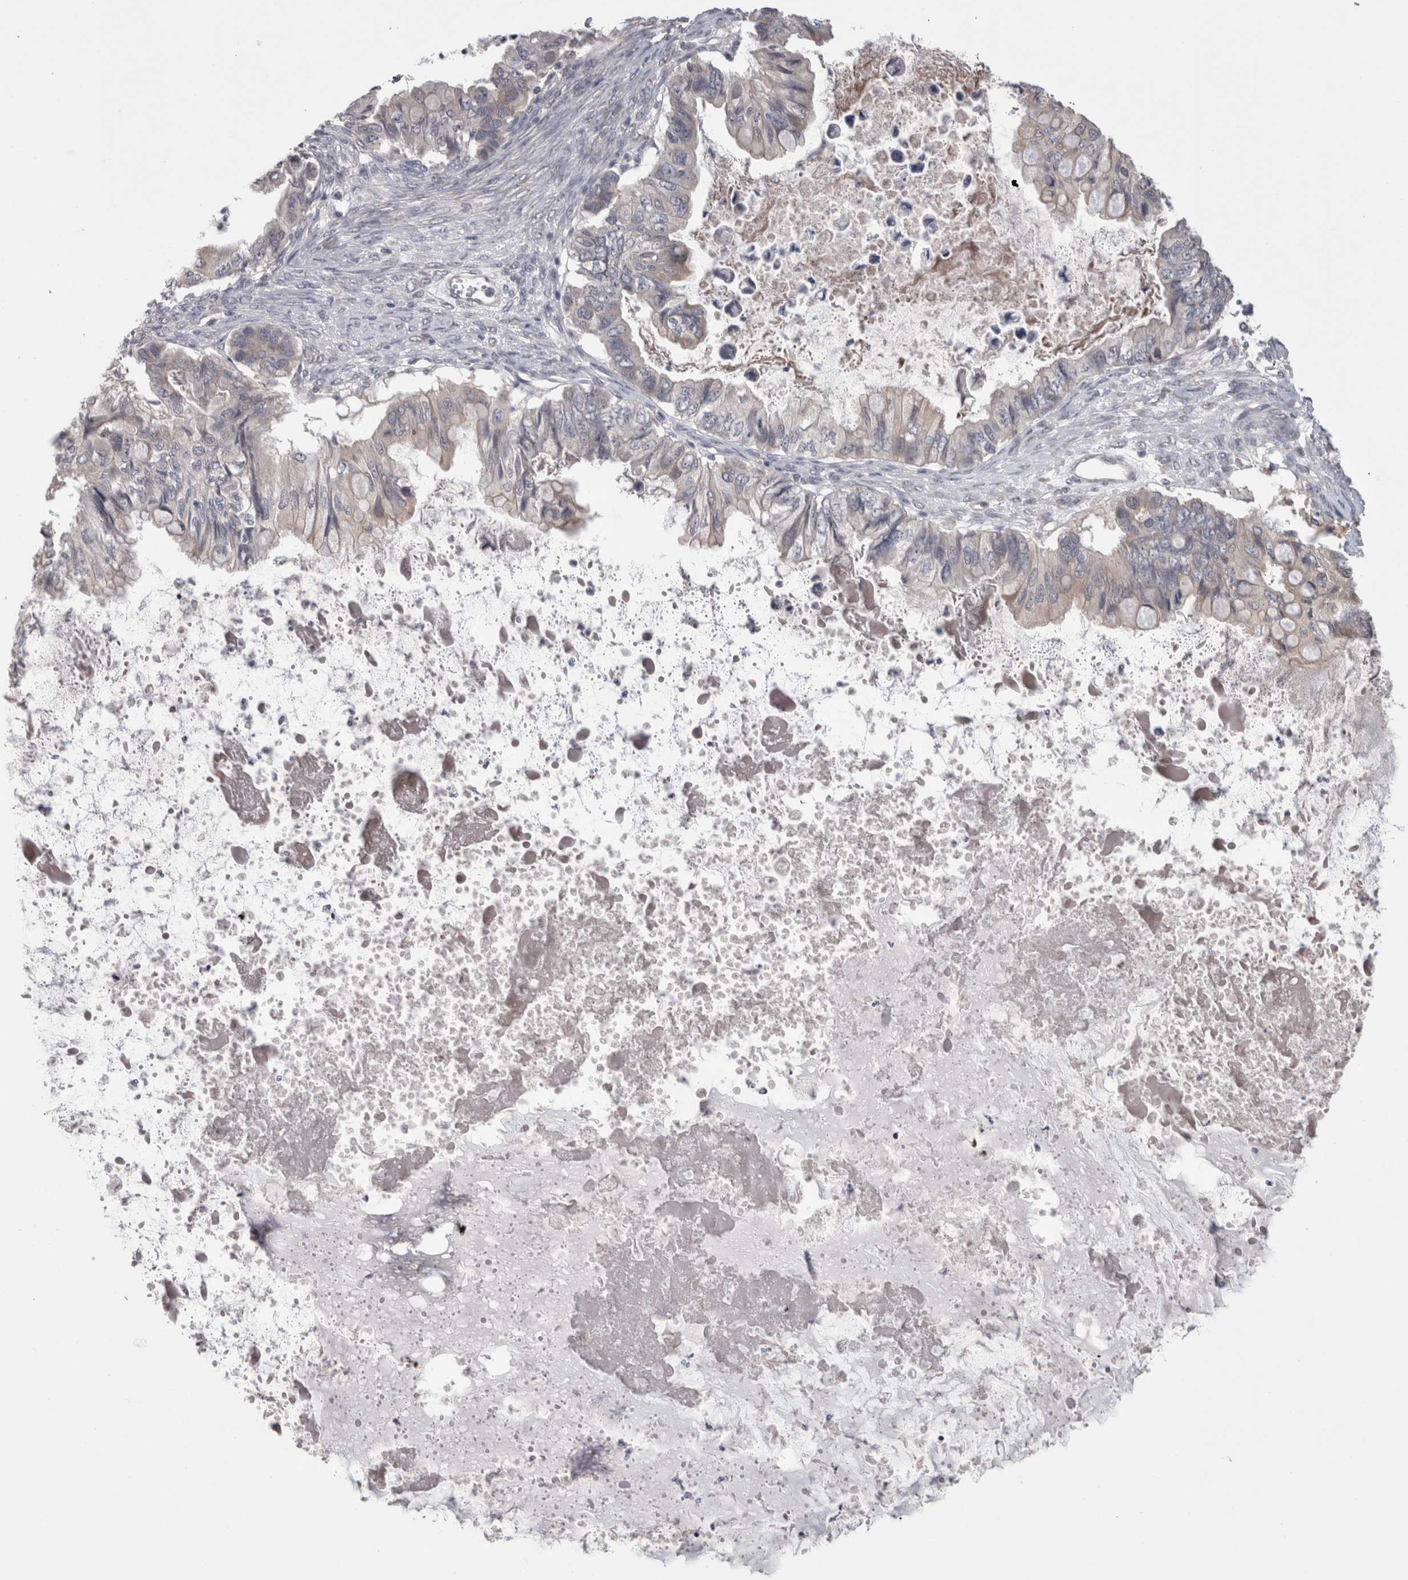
{"staining": {"intensity": "weak", "quantity": "<25%", "location": "cytoplasmic/membranous"}, "tissue": "ovarian cancer", "cell_type": "Tumor cells", "image_type": "cancer", "snomed": [{"axis": "morphology", "description": "Cystadenocarcinoma, mucinous, NOS"}, {"axis": "topography", "description": "Ovary"}], "caption": "IHC of human ovarian mucinous cystadenocarcinoma shows no positivity in tumor cells. Nuclei are stained in blue.", "gene": "DCTN6", "patient": {"sex": "female", "age": 80}}